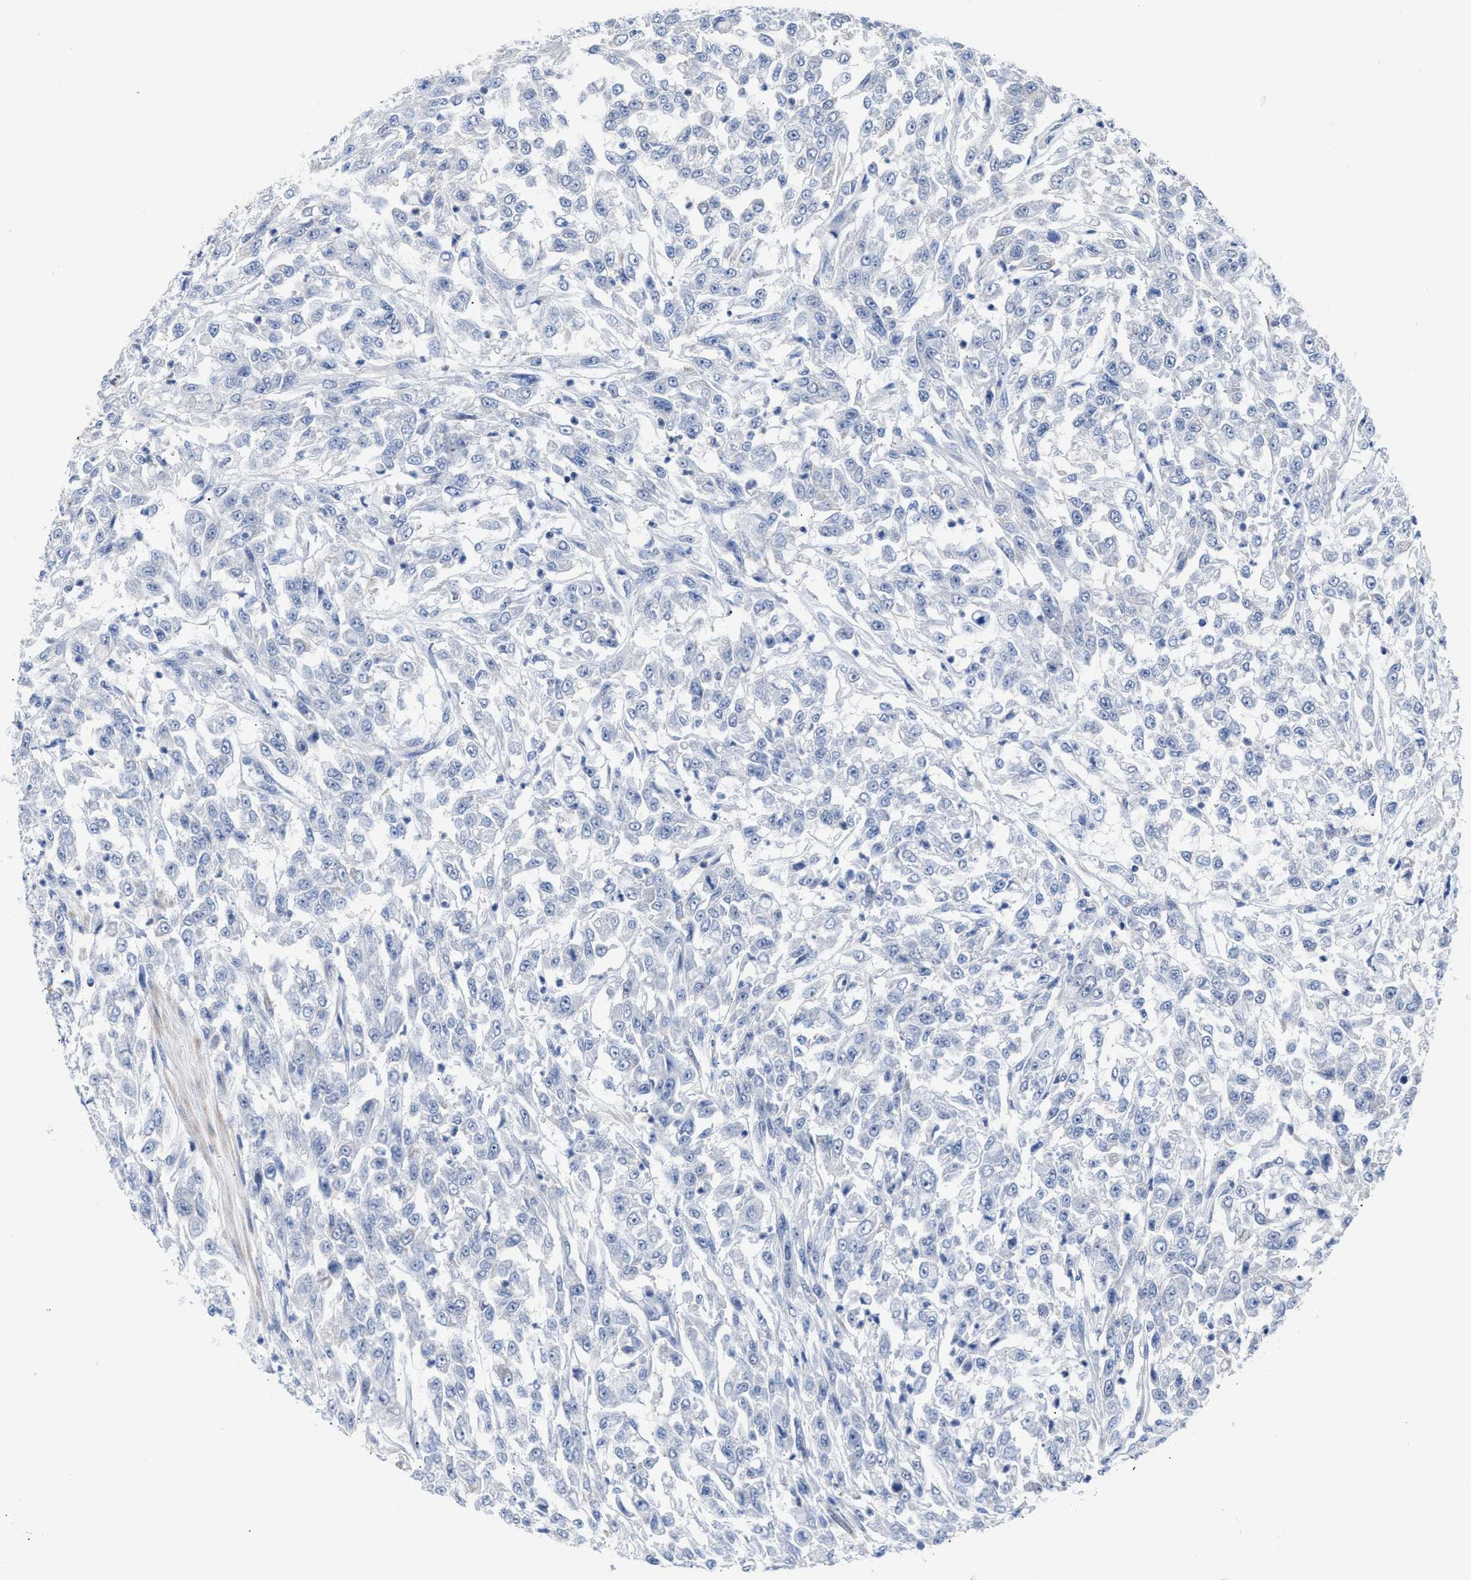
{"staining": {"intensity": "negative", "quantity": "none", "location": "none"}, "tissue": "urothelial cancer", "cell_type": "Tumor cells", "image_type": "cancer", "snomed": [{"axis": "morphology", "description": "Urothelial carcinoma, High grade"}, {"axis": "topography", "description": "Urinary bladder"}], "caption": "Tumor cells are negative for protein expression in human high-grade urothelial carcinoma.", "gene": "JAG1", "patient": {"sex": "male", "age": 46}}